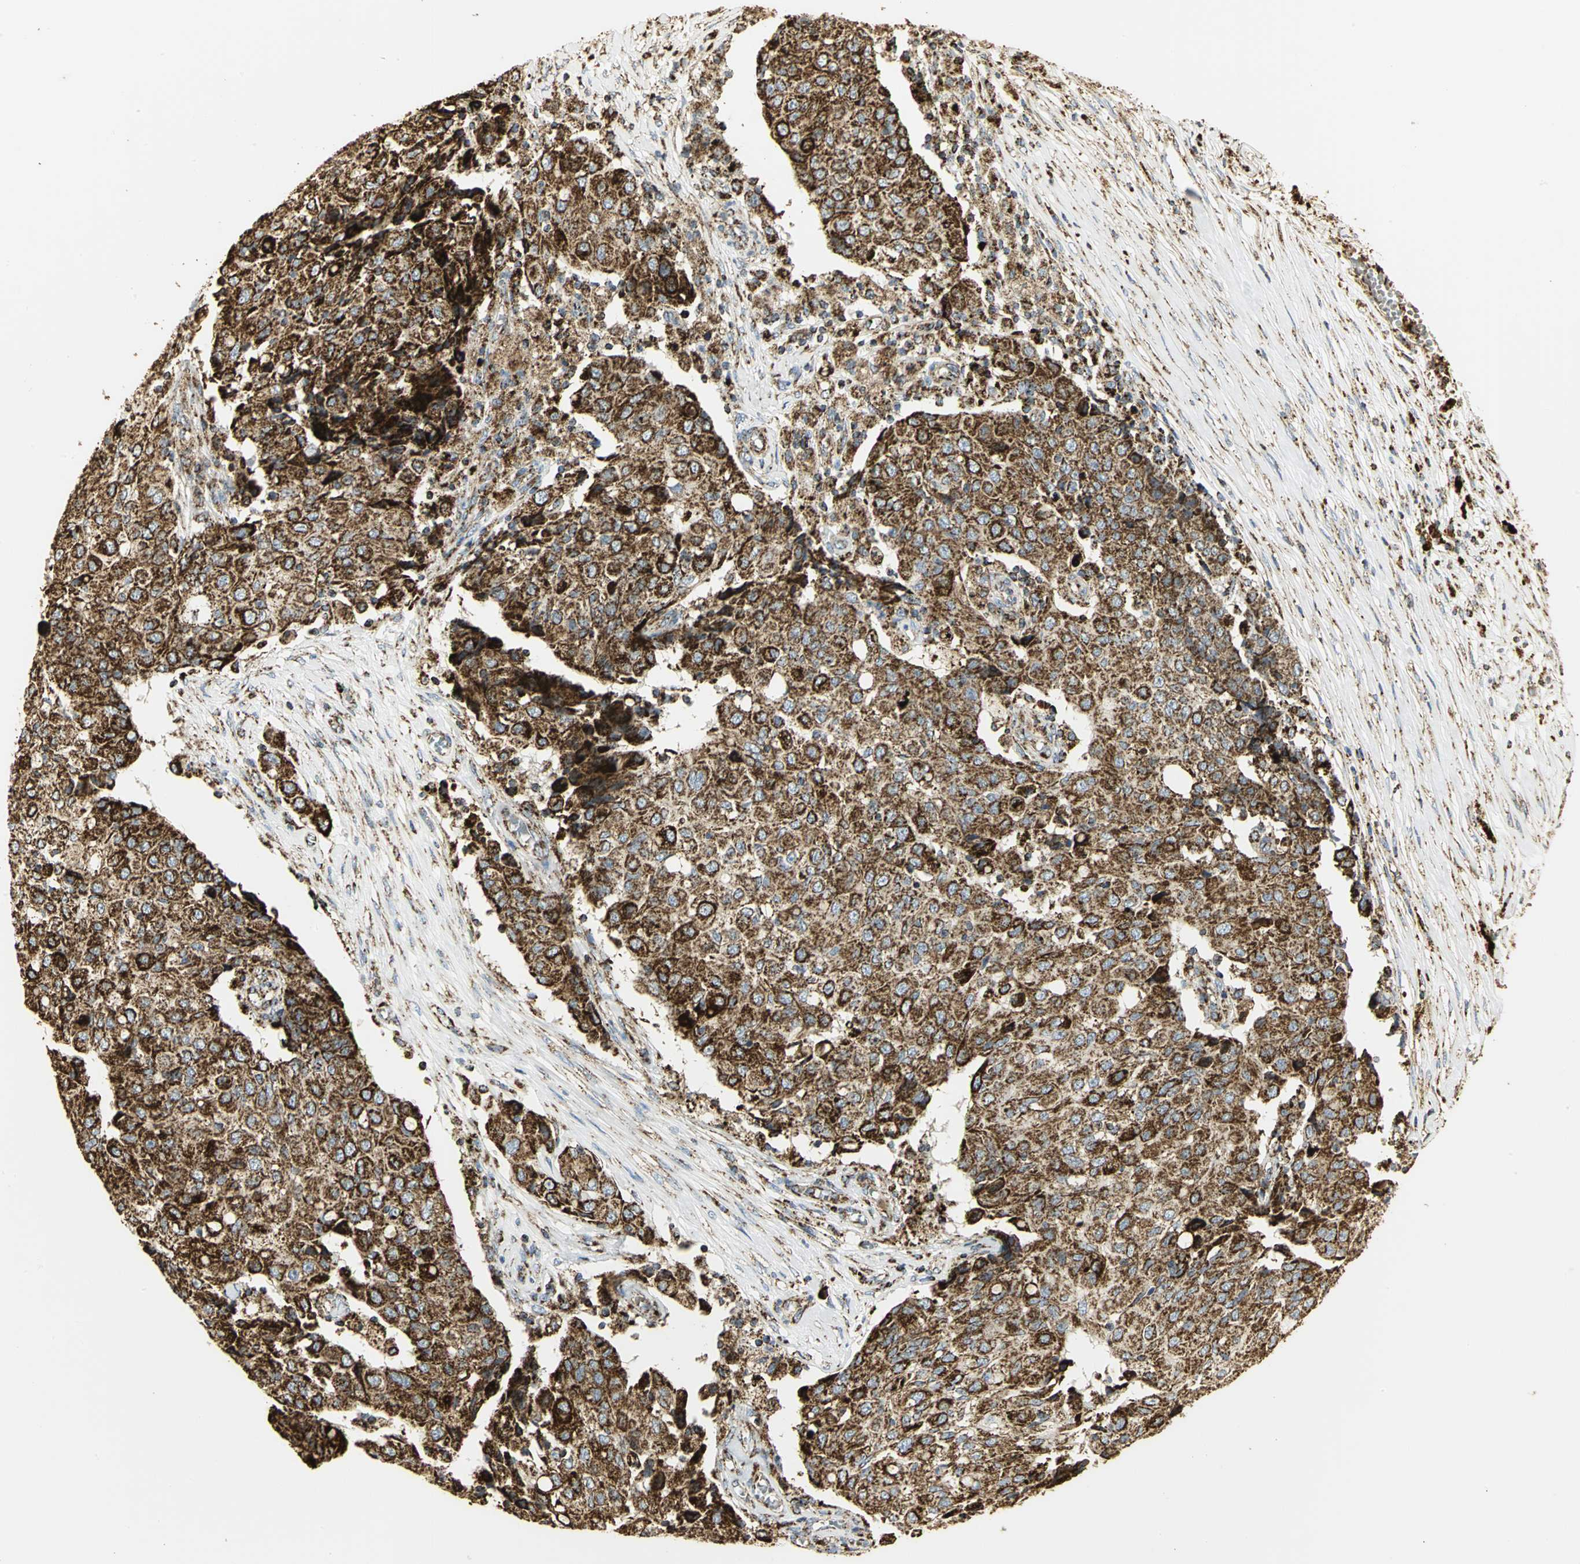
{"staining": {"intensity": "strong", "quantity": ">75%", "location": "cytoplasmic/membranous"}, "tissue": "ovarian cancer", "cell_type": "Tumor cells", "image_type": "cancer", "snomed": [{"axis": "morphology", "description": "Carcinoma, endometroid"}, {"axis": "topography", "description": "Ovary"}], "caption": "Endometroid carcinoma (ovarian) stained with a brown dye demonstrates strong cytoplasmic/membranous positive staining in about >75% of tumor cells.", "gene": "VDAC1", "patient": {"sex": "female", "age": 42}}